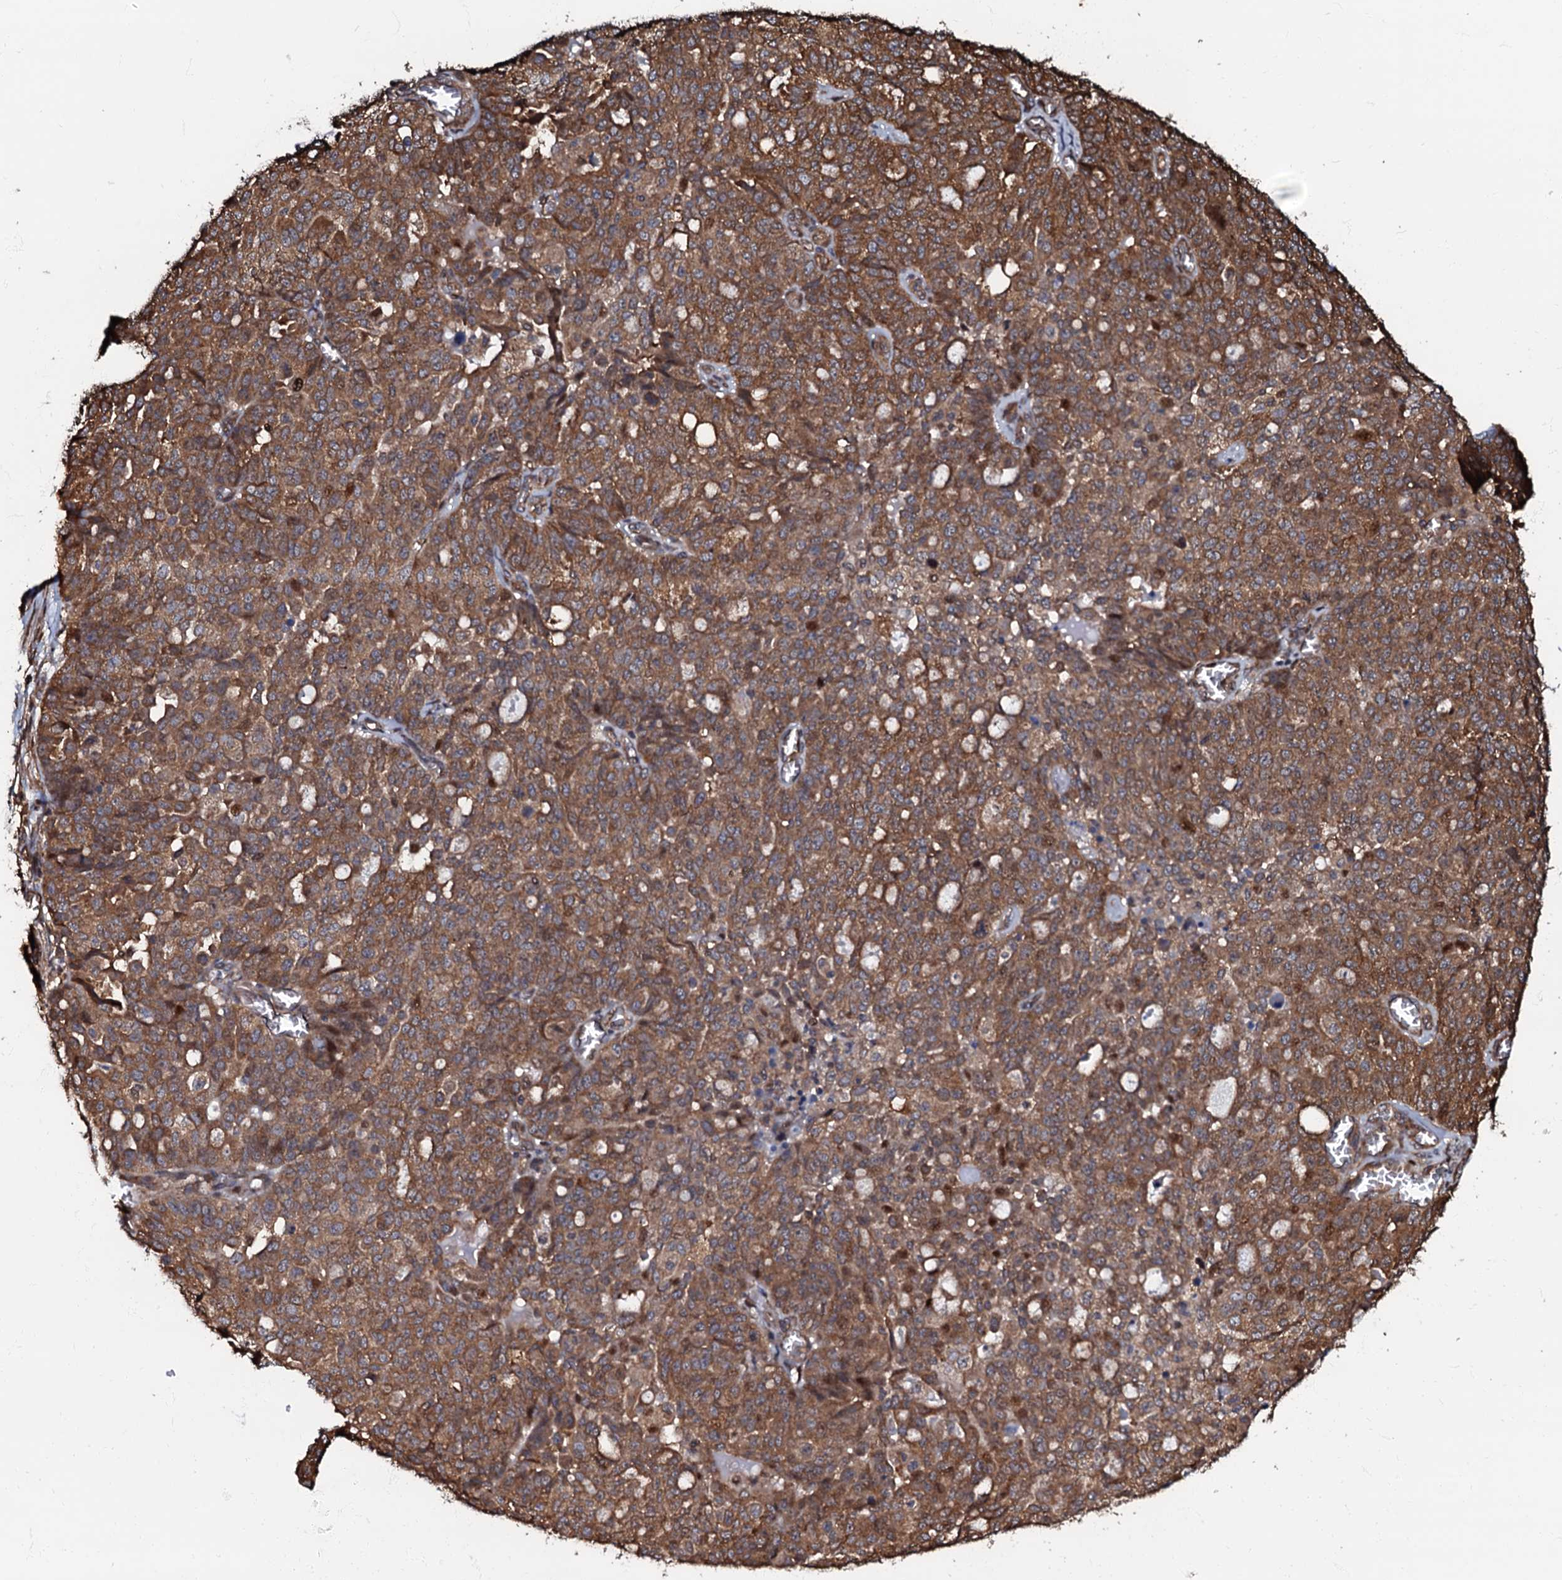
{"staining": {"intensity": "moderate", "quantity": ">75%", "location": "cytoplasmic/membranous"}, "tissue": "ovarian cancer", "cell_type": "Tumor cells", "image_type": "cancer", "snomed": [{"axis": "morphology", "description": "Cystadenocarcinoma, serous, NOS"}, {"axis": "topography", "description": "Soft tissue"}, {"axis": "topography", "description": "Ovary"}], "caption": "Ovarian cancer stained for a protein displays moderate cytoplasmic/membranous positivity in tumor cells.", "gene": "OSBP", "patient": {"sex": "female", "age": 57}}